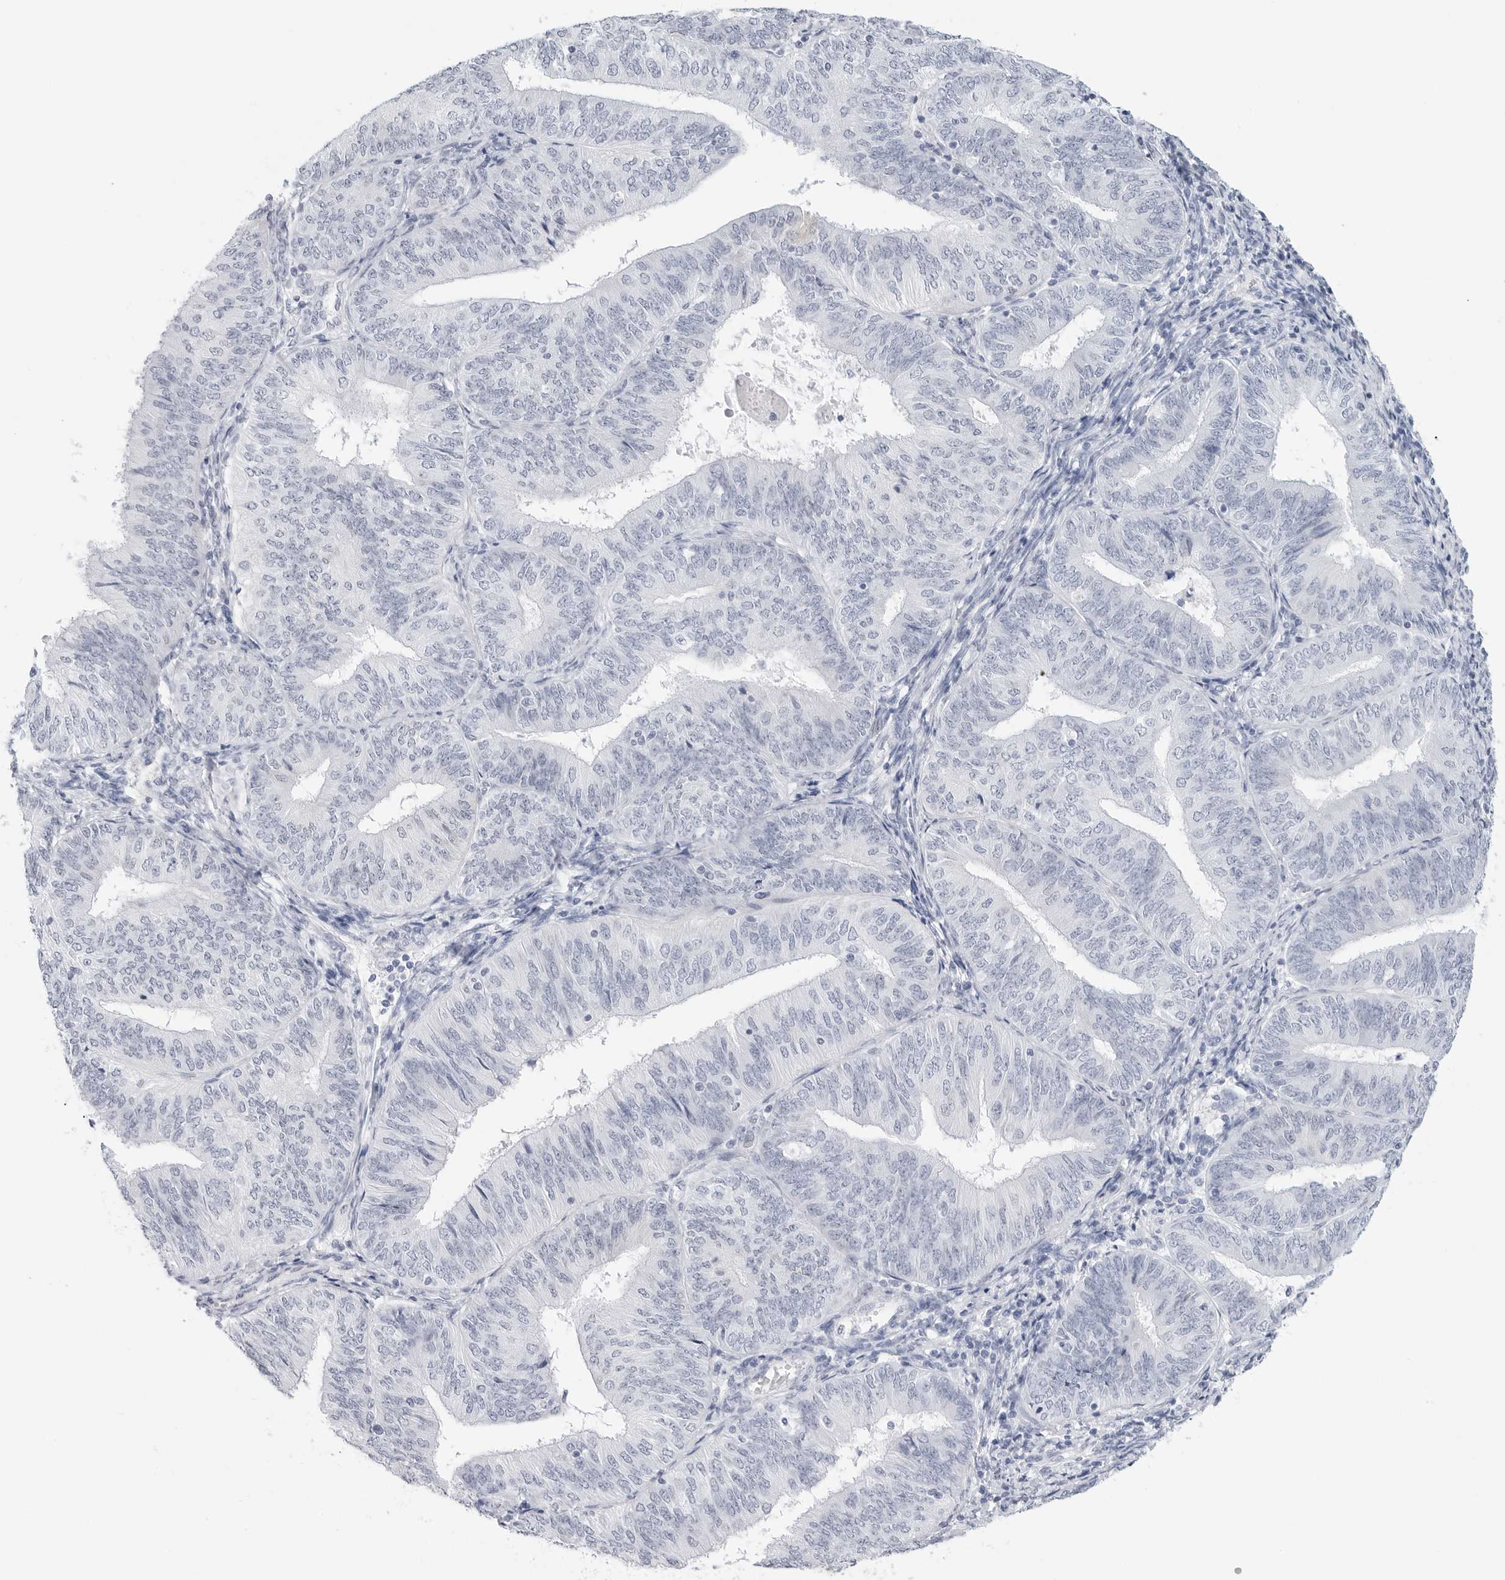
{"staining": {"intensity": "negative", "quantity": "none", "location": "none"}, "tissue": "endometrial cancer", "cell_type": "Tumor cells", "image_type": "cancer", "snomed": [{"axis": "morphology", "description": "Adenocarcinoma, NOS"}, {"axis": "topography", "description": "Endometrium"}], "caption": "This micrograph is of endometrial adenocarcinoma stained with IHC to label a protein in brown with the nuclei are counter-stained blue. There is no staining in tumor cells.", "gene": "SLC19A1", "patient": {"sex": "female", "age": 58}}